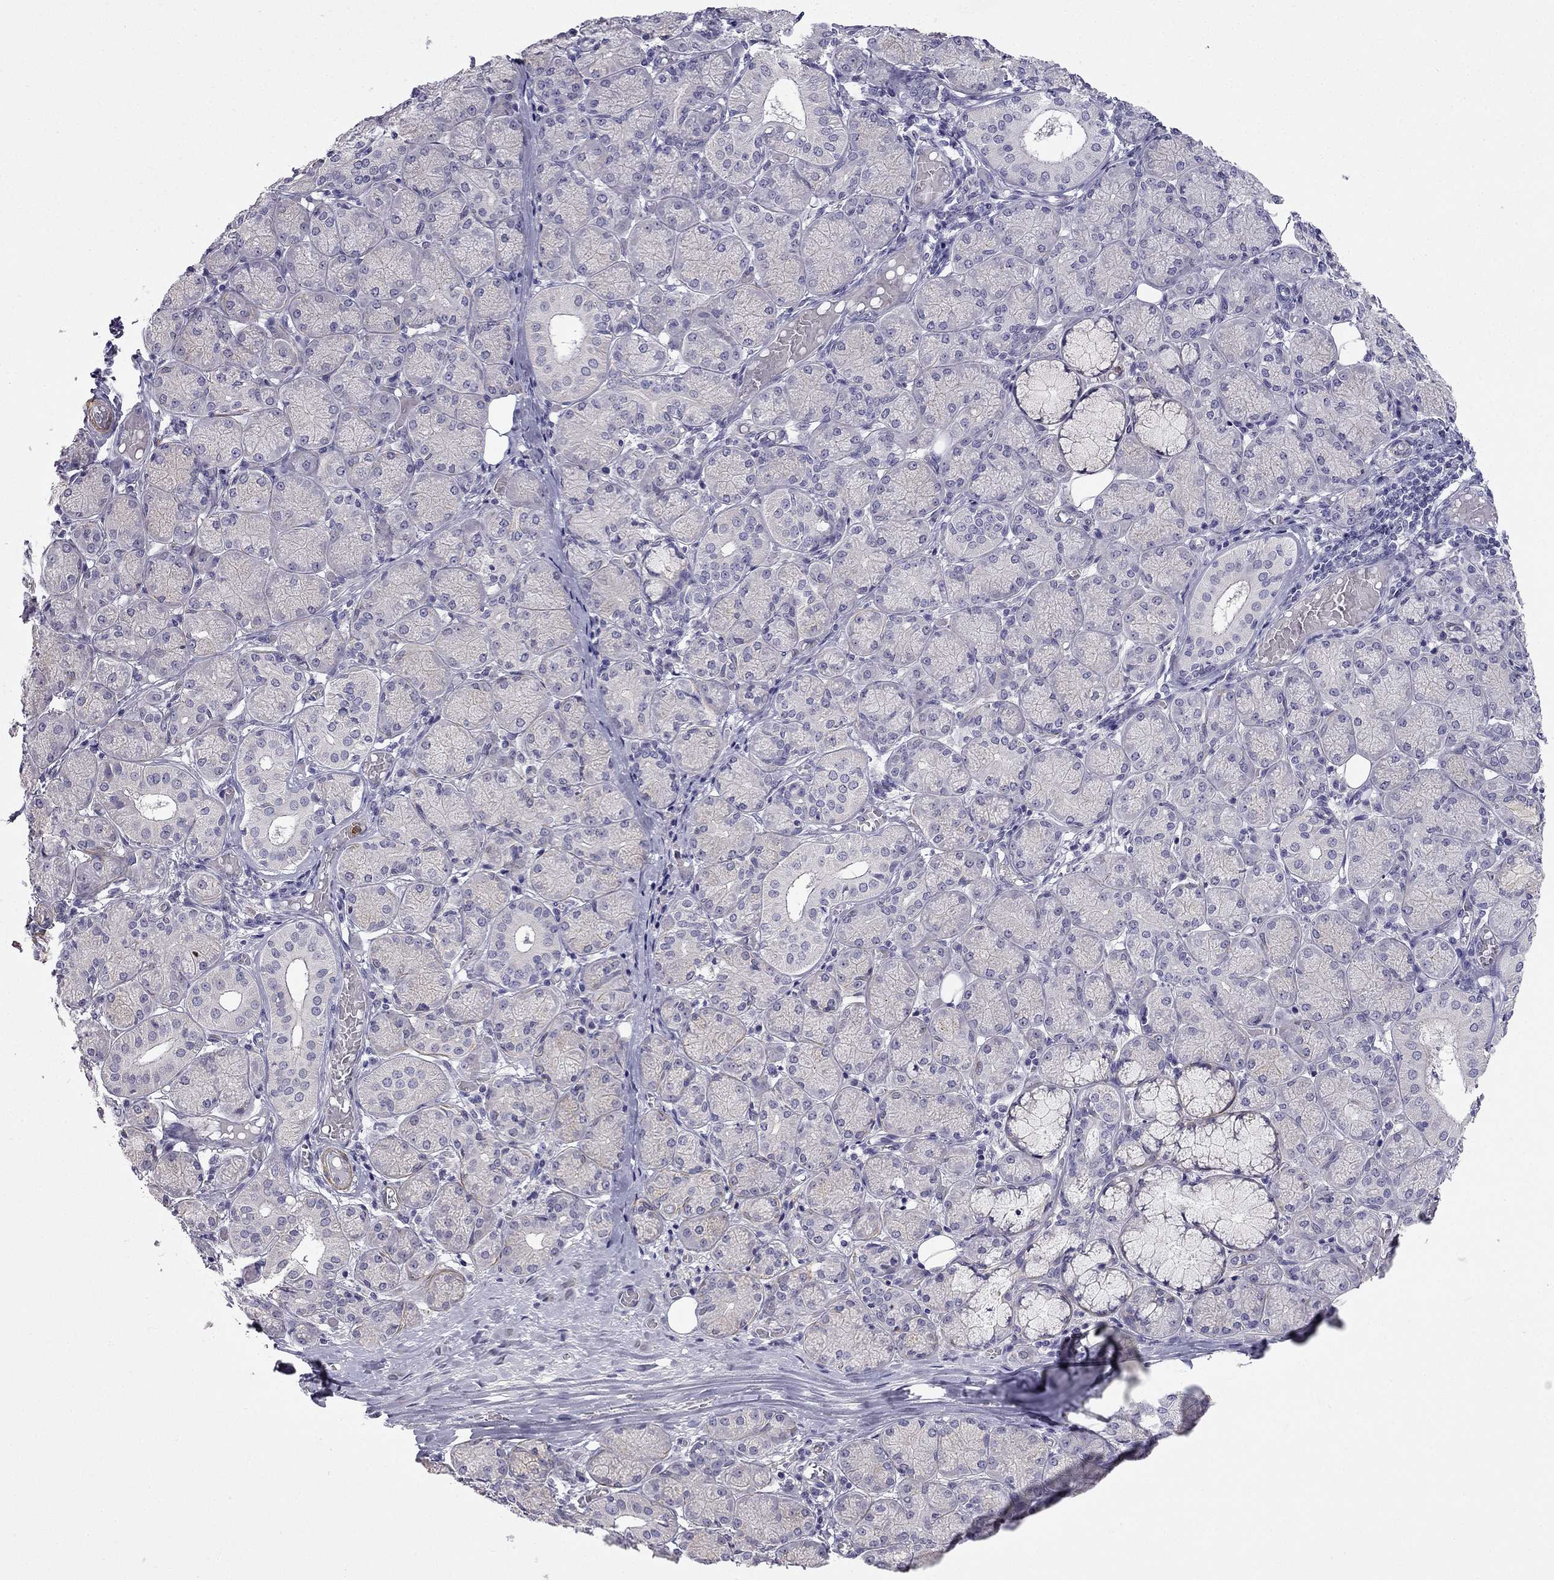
{"staining": {"intensity": "negative", "quantity": "none", "location": "none"}, "tissue": "salivary gland", "cell_type": "Glandular cells", "image_type": "normal", "snomed": [{"axis": "morphology", "description": "Normal tissue, NOS"}, {"axis": "topography", "description": "Salivary gland"}, {"axis": "topography", "description": "Peripheral nerve tissue"}], "caption": "Human salivary gland stained for a protein using immunohistochemistry exhibits no positivity in glandular cells.", "gene": "C16orf89", "patient": {"sex": "female", "age": 24}}